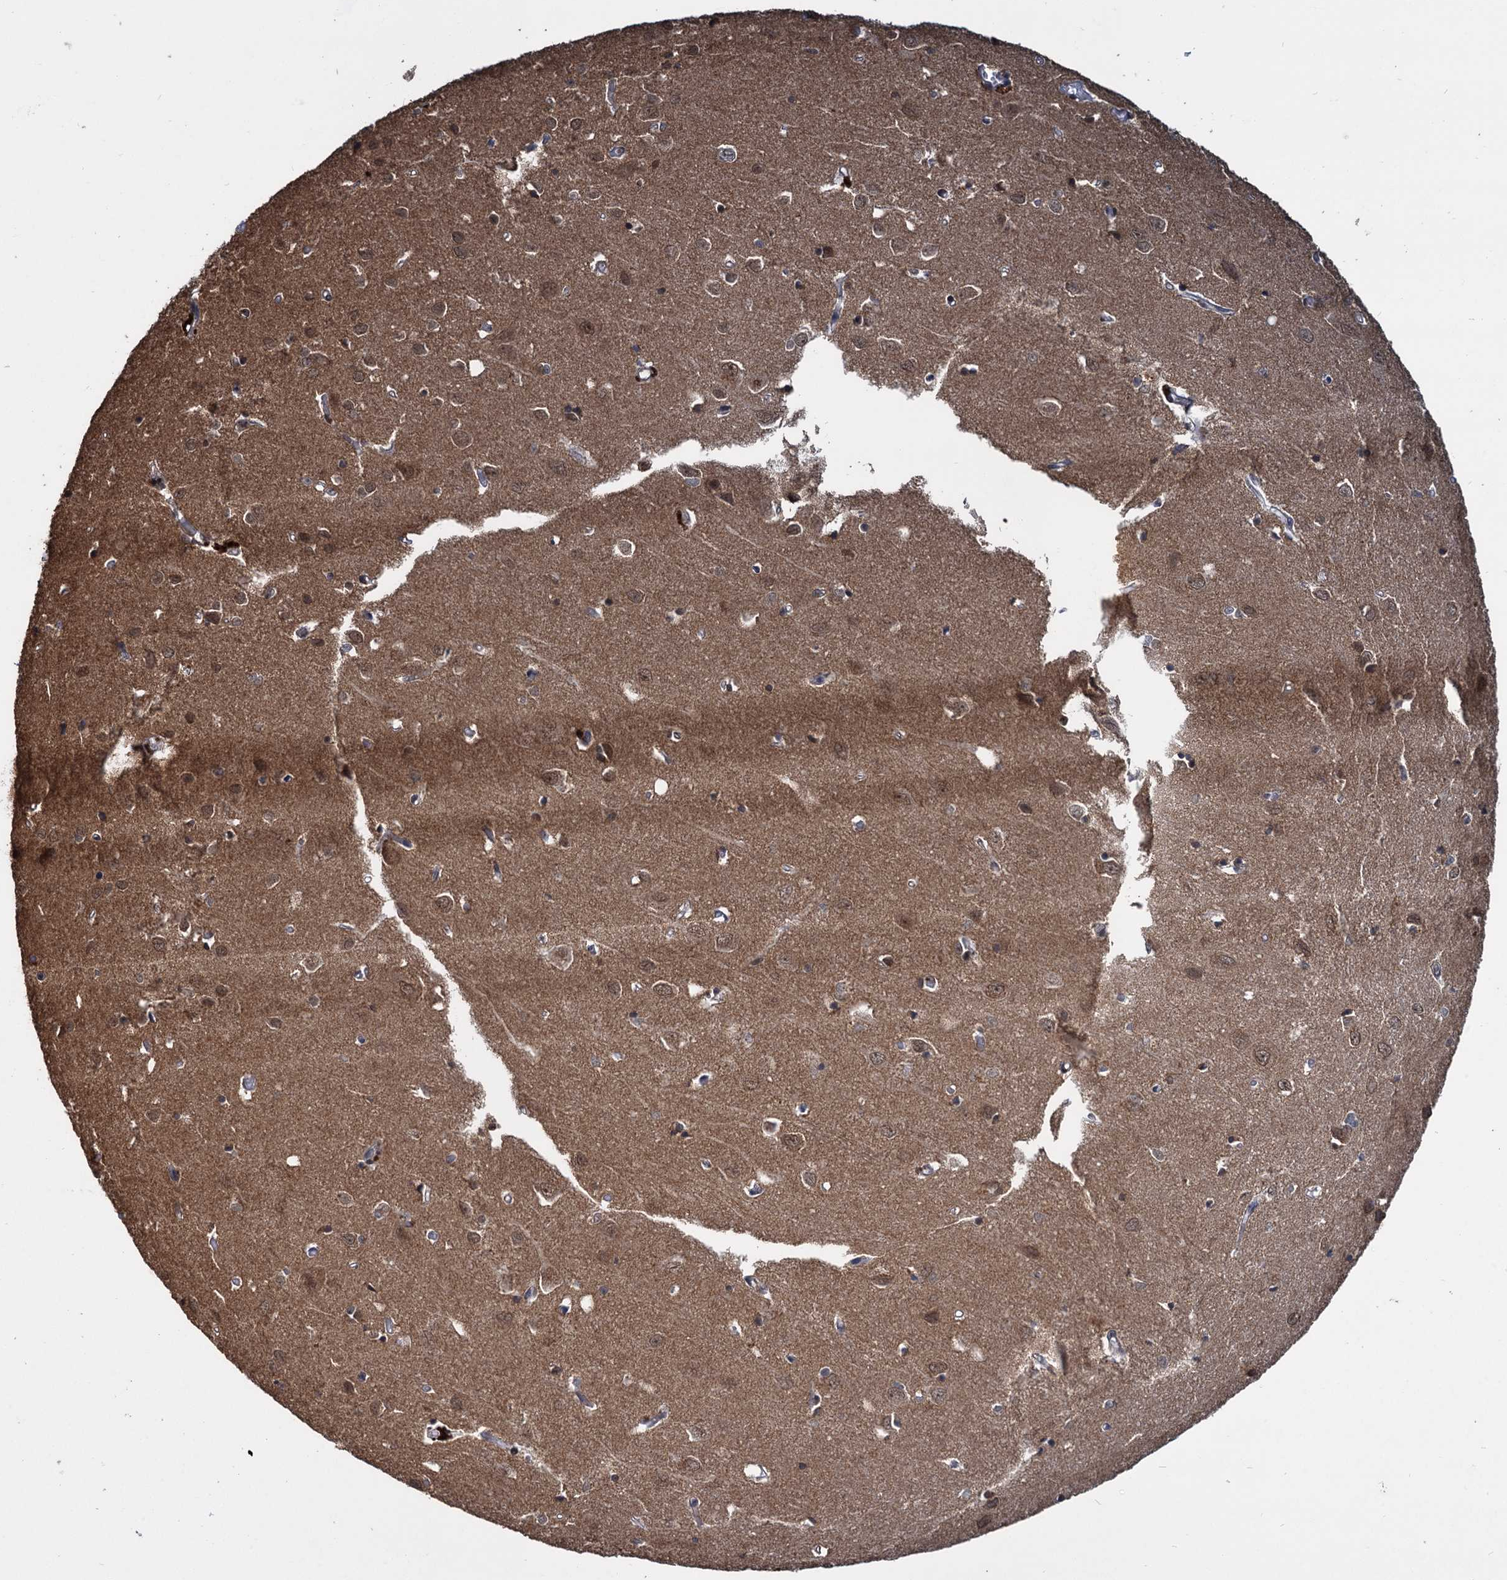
{"staining": {"intensity": "moderate", "quantity": "25%-75%", "location": "nuclear"}, "tissue": "cerebral cortex", "cell_type": "Endothelial cells", "image_type": "normal", "snomed": [{"axis": "morphology", "description": "Normal tissue, NOS"}, {"axis": "topography", "description": "Cerebral cortex"}], "caption": "Endothelial cells demonstrate medium levels of moderate nuclear positivity in about 25%-75% of cells in unremarkable human cerebral cortex. Using DAB (brown) and hematoxylin (blue) stains, captured at high magnification using brightfield microscopy.", "gene": "FAM216B", "patient": {"sex": "female", "age": 64}}